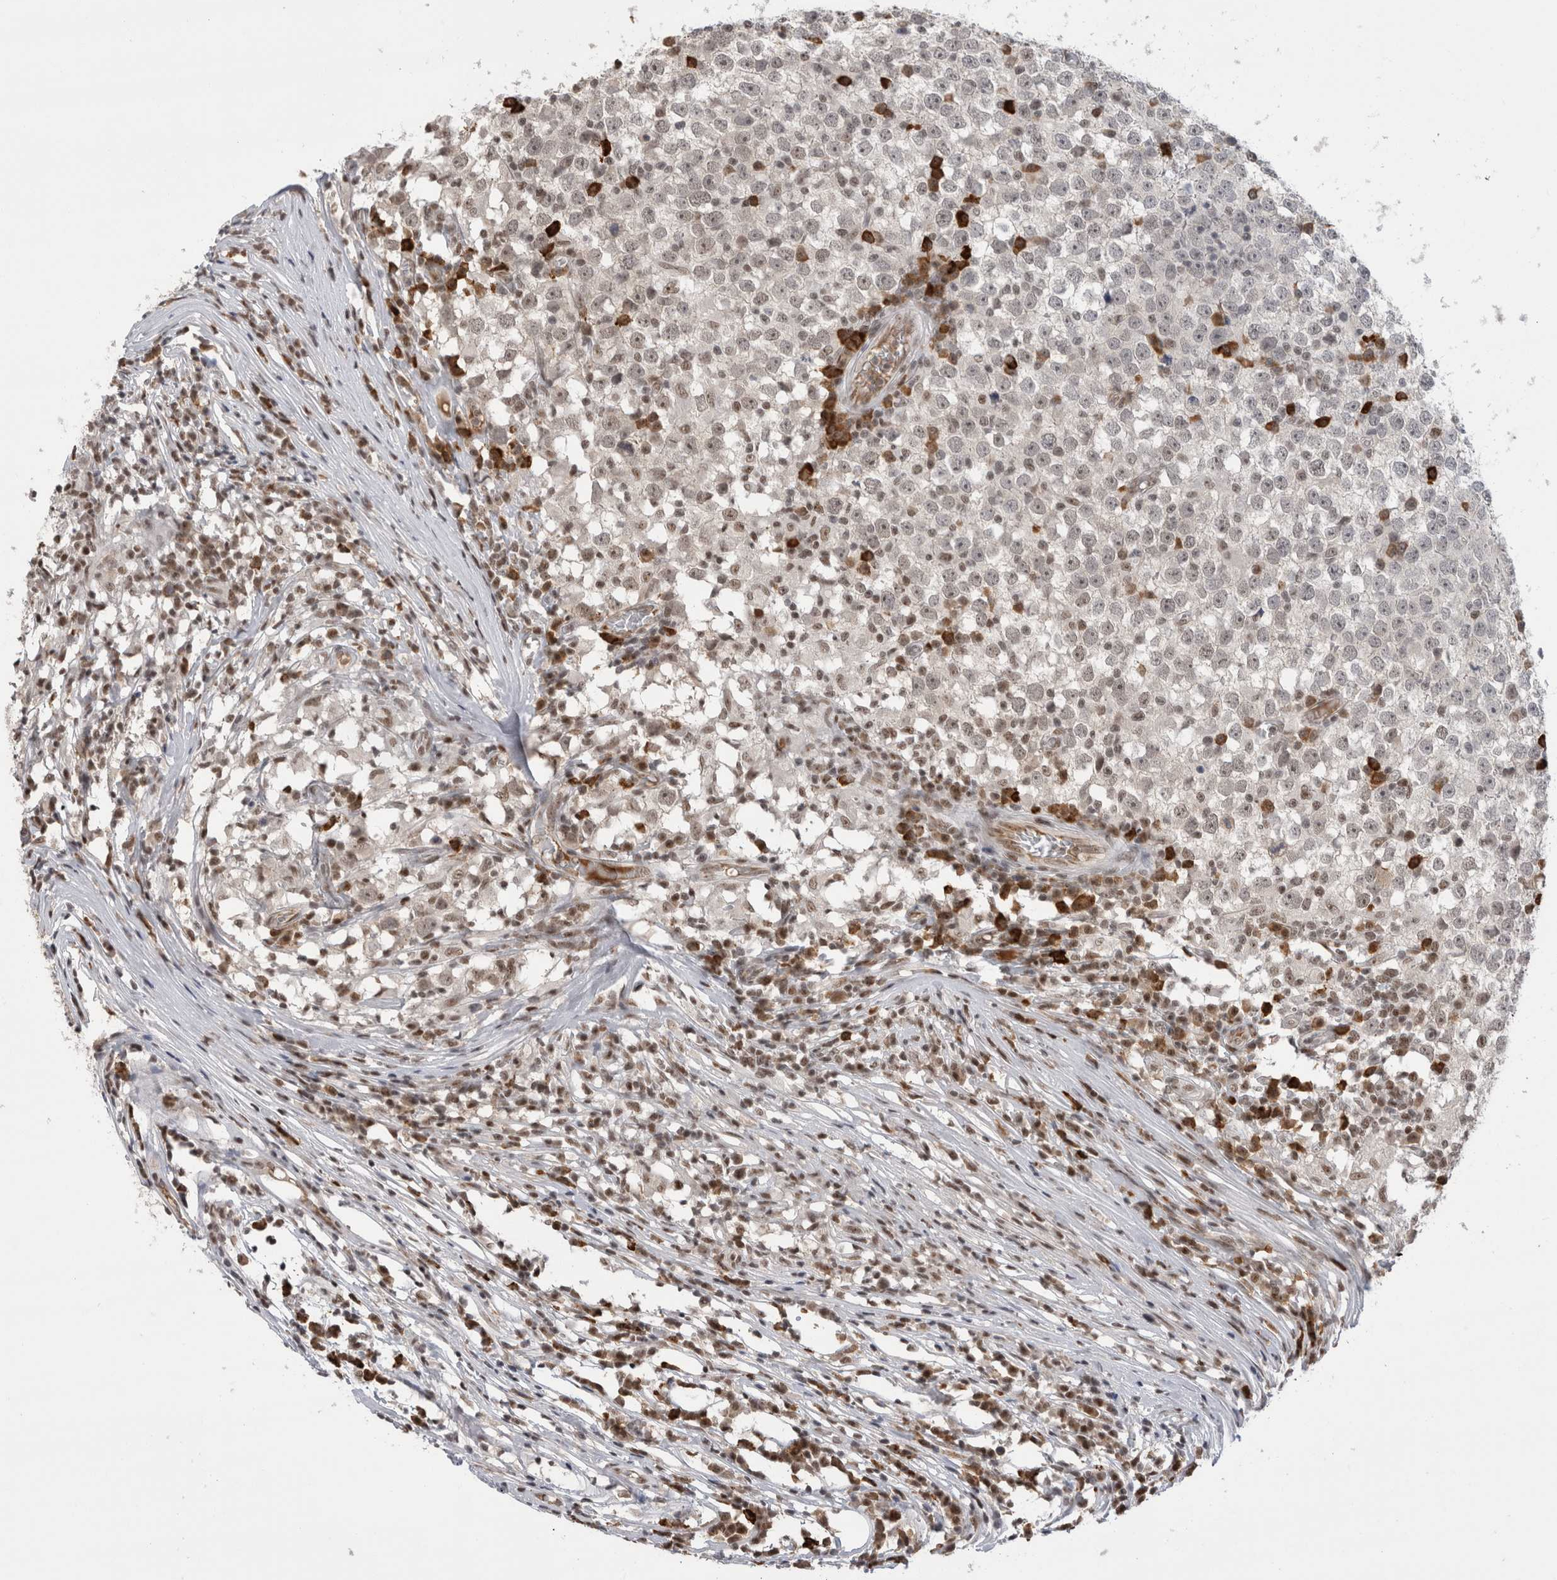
{"staining": {"intensity": "moderate", "quantity": ">75%", "location": "nuclear"}, "tissue": "testis cancer", "cell_type": "Tumor cells", "image_type": "cancer", "snomed": [{"axis": "morphology", "description": "Seminoma, NOS"}, {"axis": "topography", "description": "Testis"}], "caption": "Approximately >75% of tumor cells in seminoma (testis) demonstrate moderate nuclear protein expression as visualized by brown immunohistochemical staining.", "gene": "ZNF24", "patient": {"sex": "male", "age": 65}}